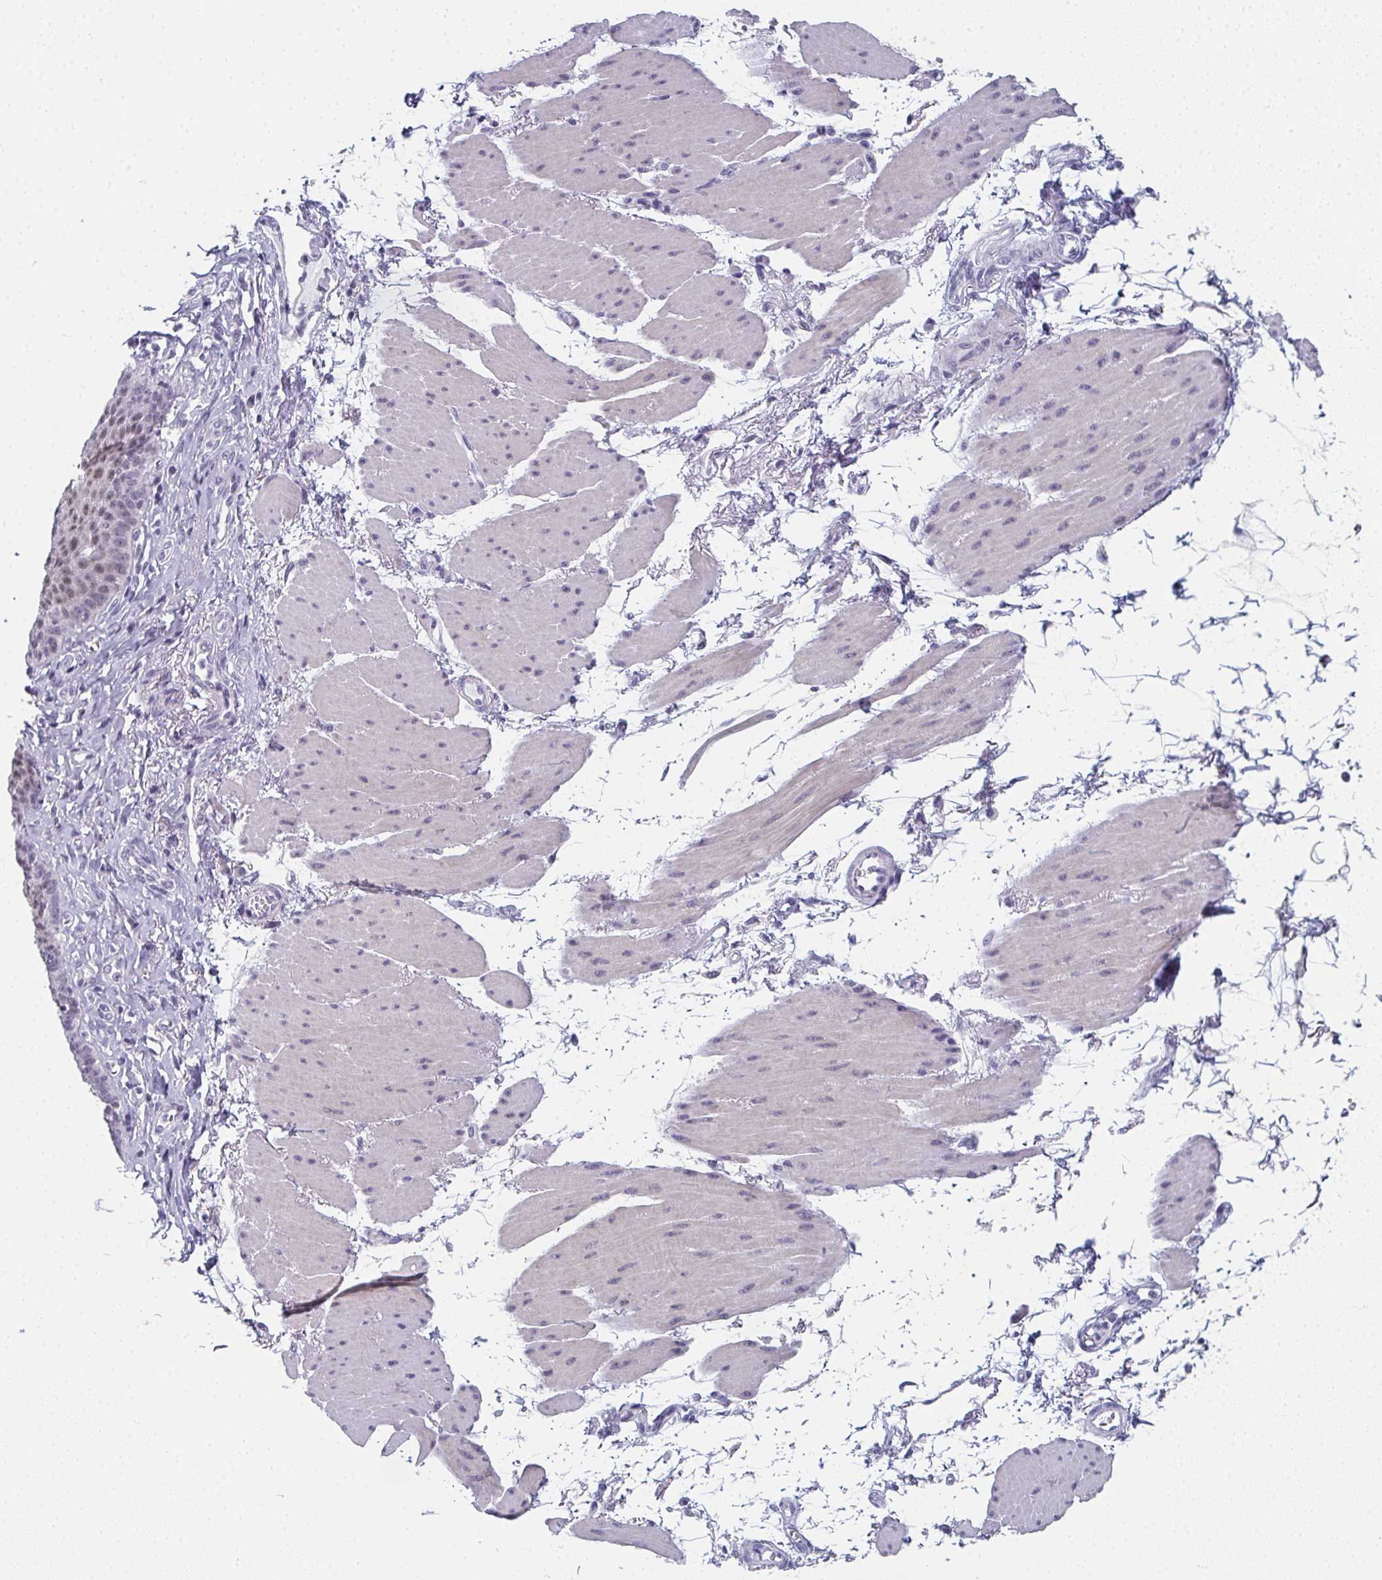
{"staining": {"intensity": "moderate", "quantity": ">75%", "location": "nuclear"}, "tissue": "esophagus", "cell_type": "Squamous epithelial cells", "image_type": "normal", "snomed": [{"axis": "morphology", "description": "Normal tissue, NOS"}, {"axis": "topography", "description": "Esophagus"}], "caption": "Moderate nuclear staining is identified in about >75% of squamous epithelial cells in normal esophagus.", "gene": "PYCR3", "patient": {"sex": "female", "age": 81}}